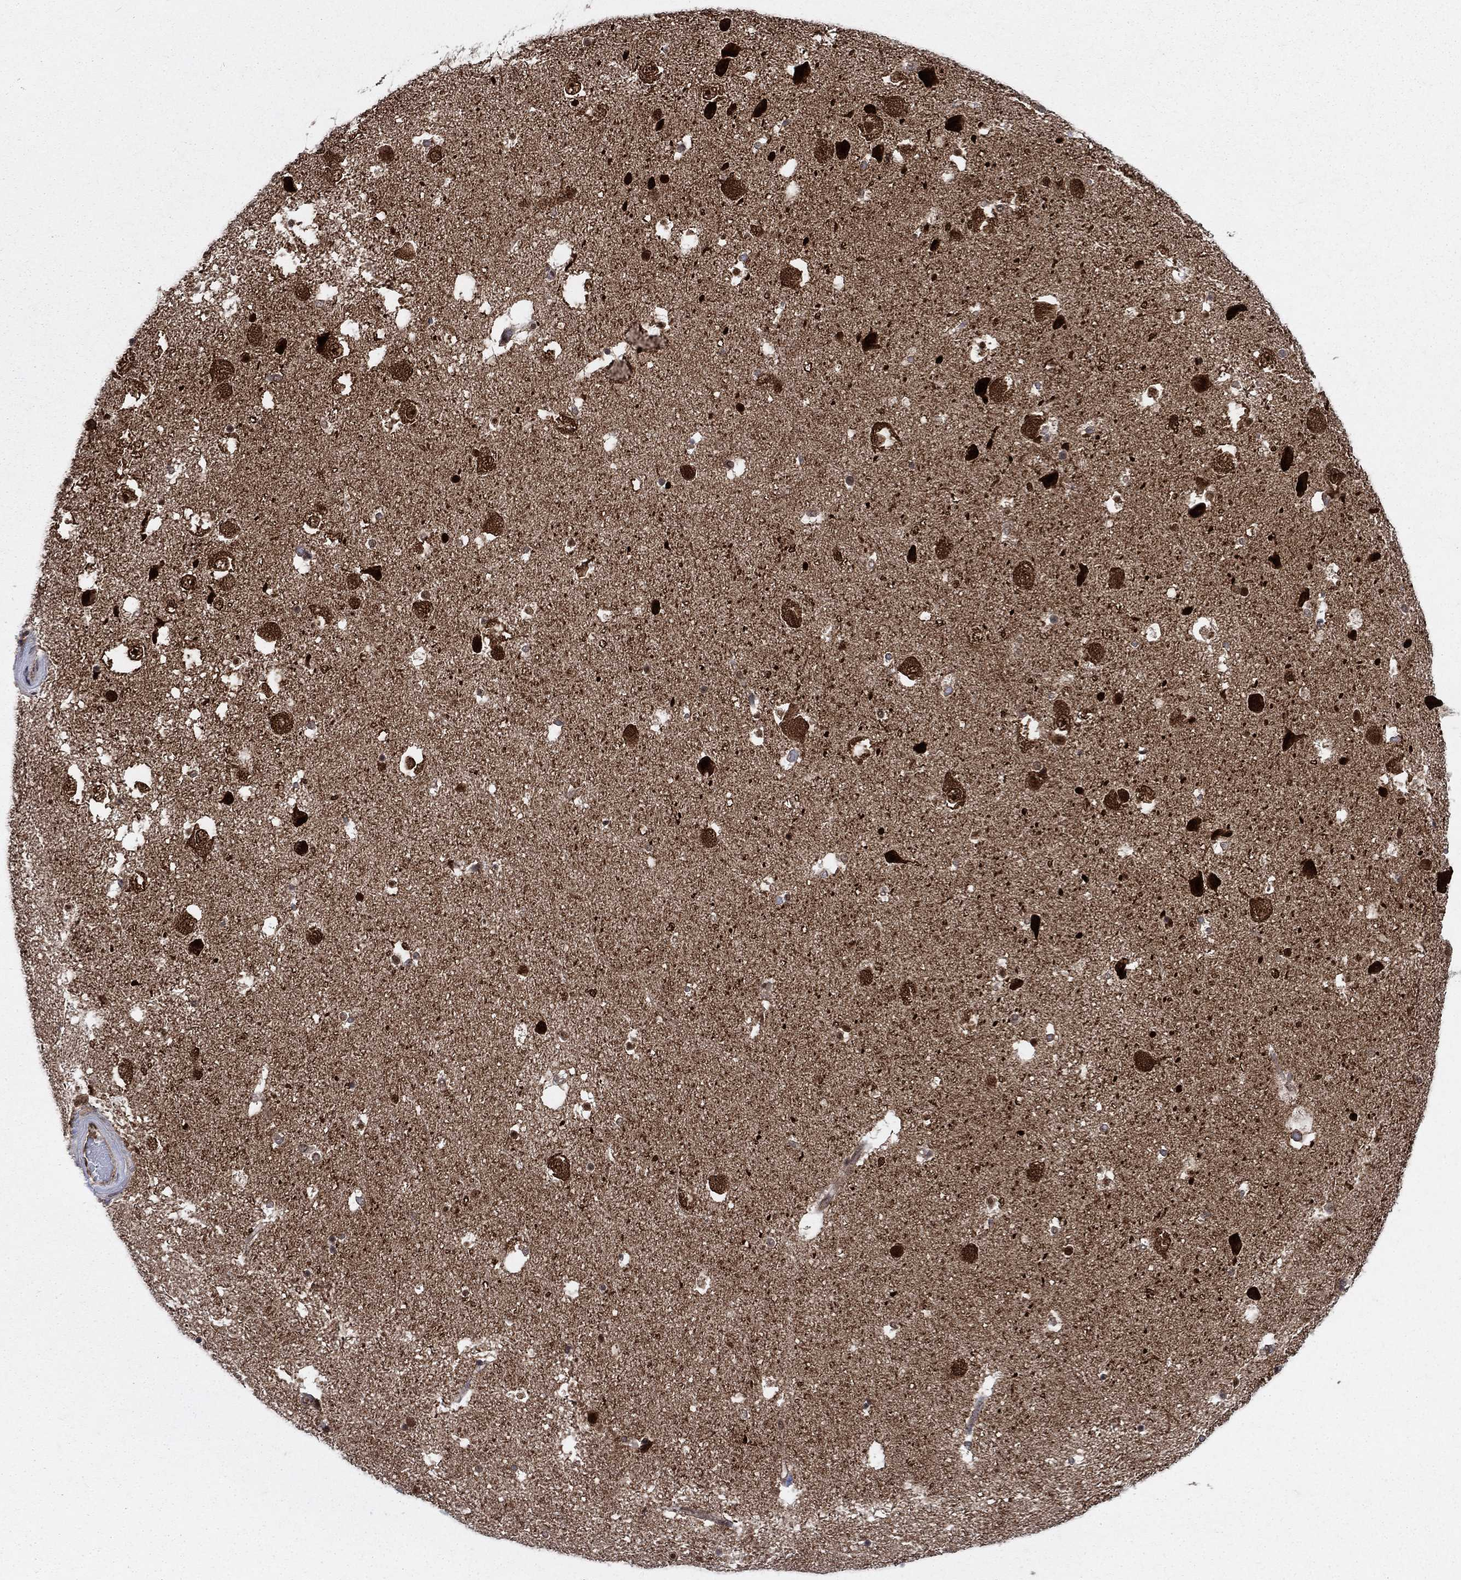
{"staining": {"intensity": "strong", "quantity": "<25%", "location": "nuclear"}, "tissue": "hippocampus", "cell_type": "Glial cells", "image_type": "normal", "snomed": [{"axis": "morphology", "description": "Normal tissue, NOS"}, {"axis": "topography", "description": "Hippocampus"}], "caption": "Immunohistochemistry of normal hippocampus demonstrates medium levels of strong nuclear positivity in about <25% of glial cells.", "gene": "DNAJA1", "patient": {"sex": "male", "age": 51}}